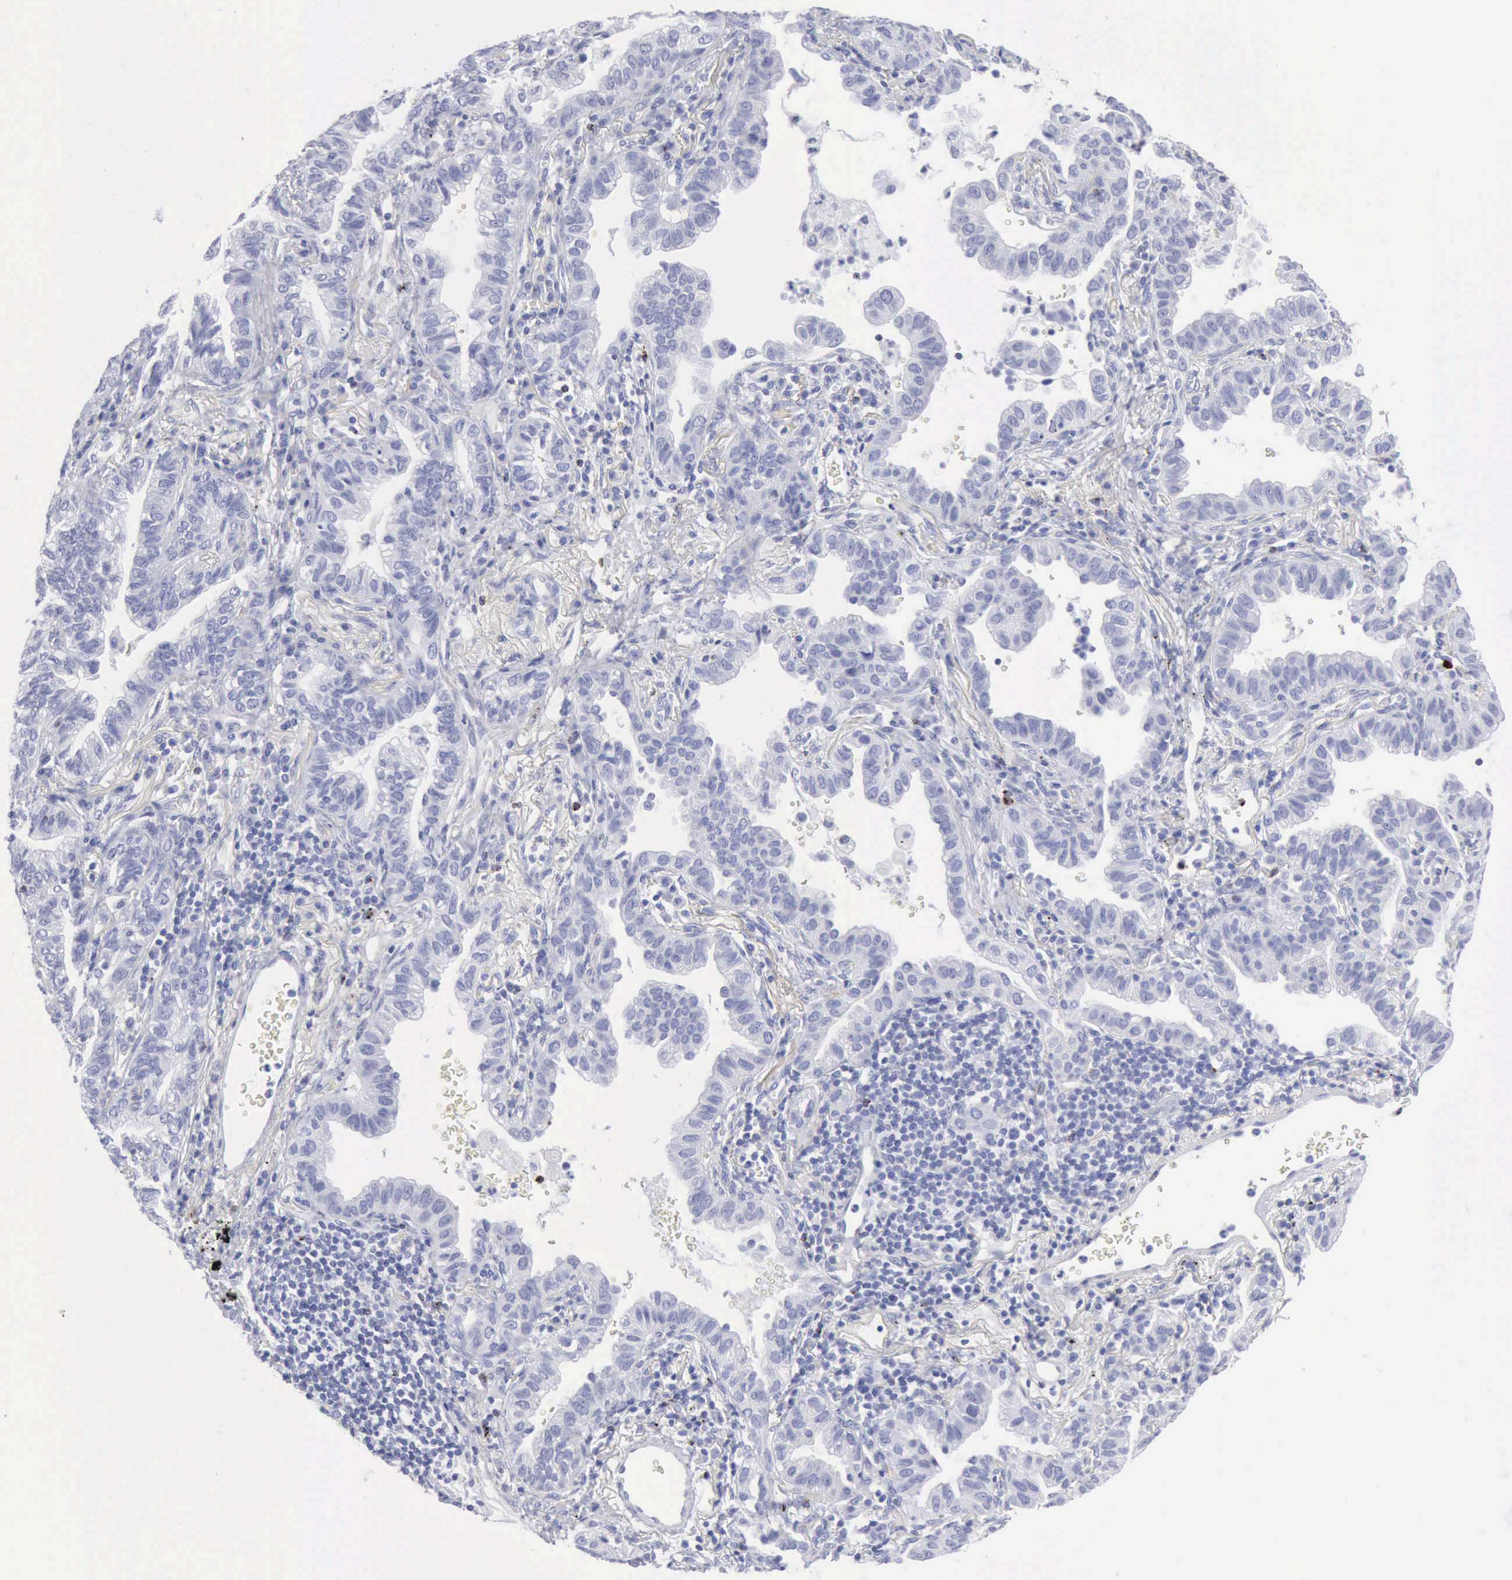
{"staining": {"intensity": "negative", "quantity": "none", "location": "none"}, "tissue": "lung cancer", "cell_type": "Tumor cells", "image_type": "cancer", "snomed": [{"axis": "morphology", "description": "Adenocarcinoma, NOS"}, {"axis": "topography", "description": "Lung"}], "caption": "Lung cancer (adenocarcinoma) was stained to show a protein in brown. There is no significant staining in tumor cells.", "gene": "GZMB", "patient": {"sex": "female", "age": 50}}